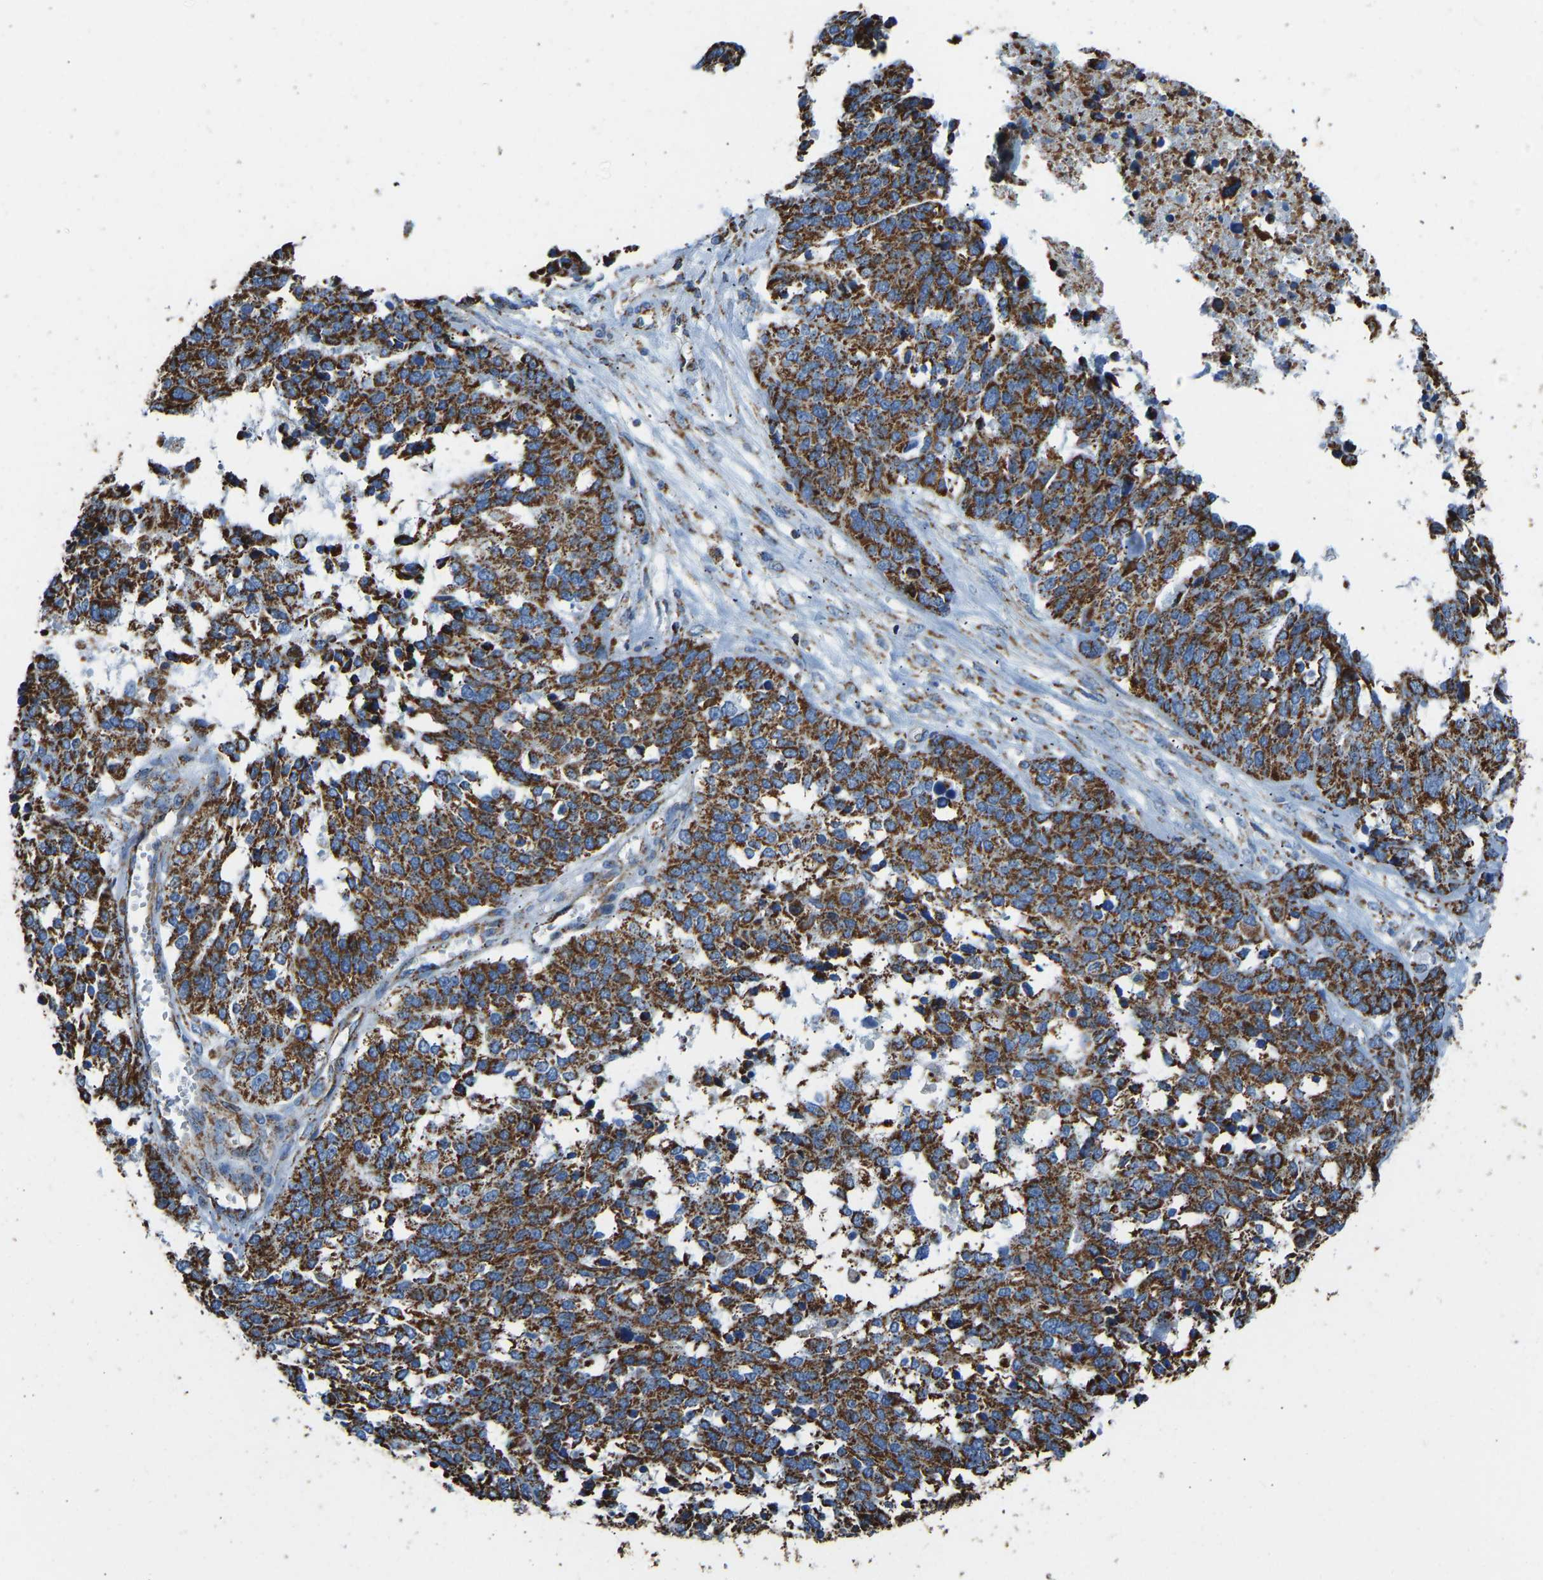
{"staining": {"intensity": "strong", "quantity": ">75%", "location": "cytoplasmic/membranous"}, "tissue": "ovarian cancer", "cell_type": "Tumor cells", "image_type": "cancer", "snomed": [{"axis": "morphology", "description": "Cystadenocarcinoma, serous, NOS"}, {"axis": "topography", "description": "Ovary"}], "caption": "Brown immunohistochemical staining in serous cystadenocarcinoma (ovarian) exhibits strong cytoplasmic/membranous staining in approximately >75% of tumor cells.", "gene": "IRX6", "patient": {"sex": "female", "age": 44}}